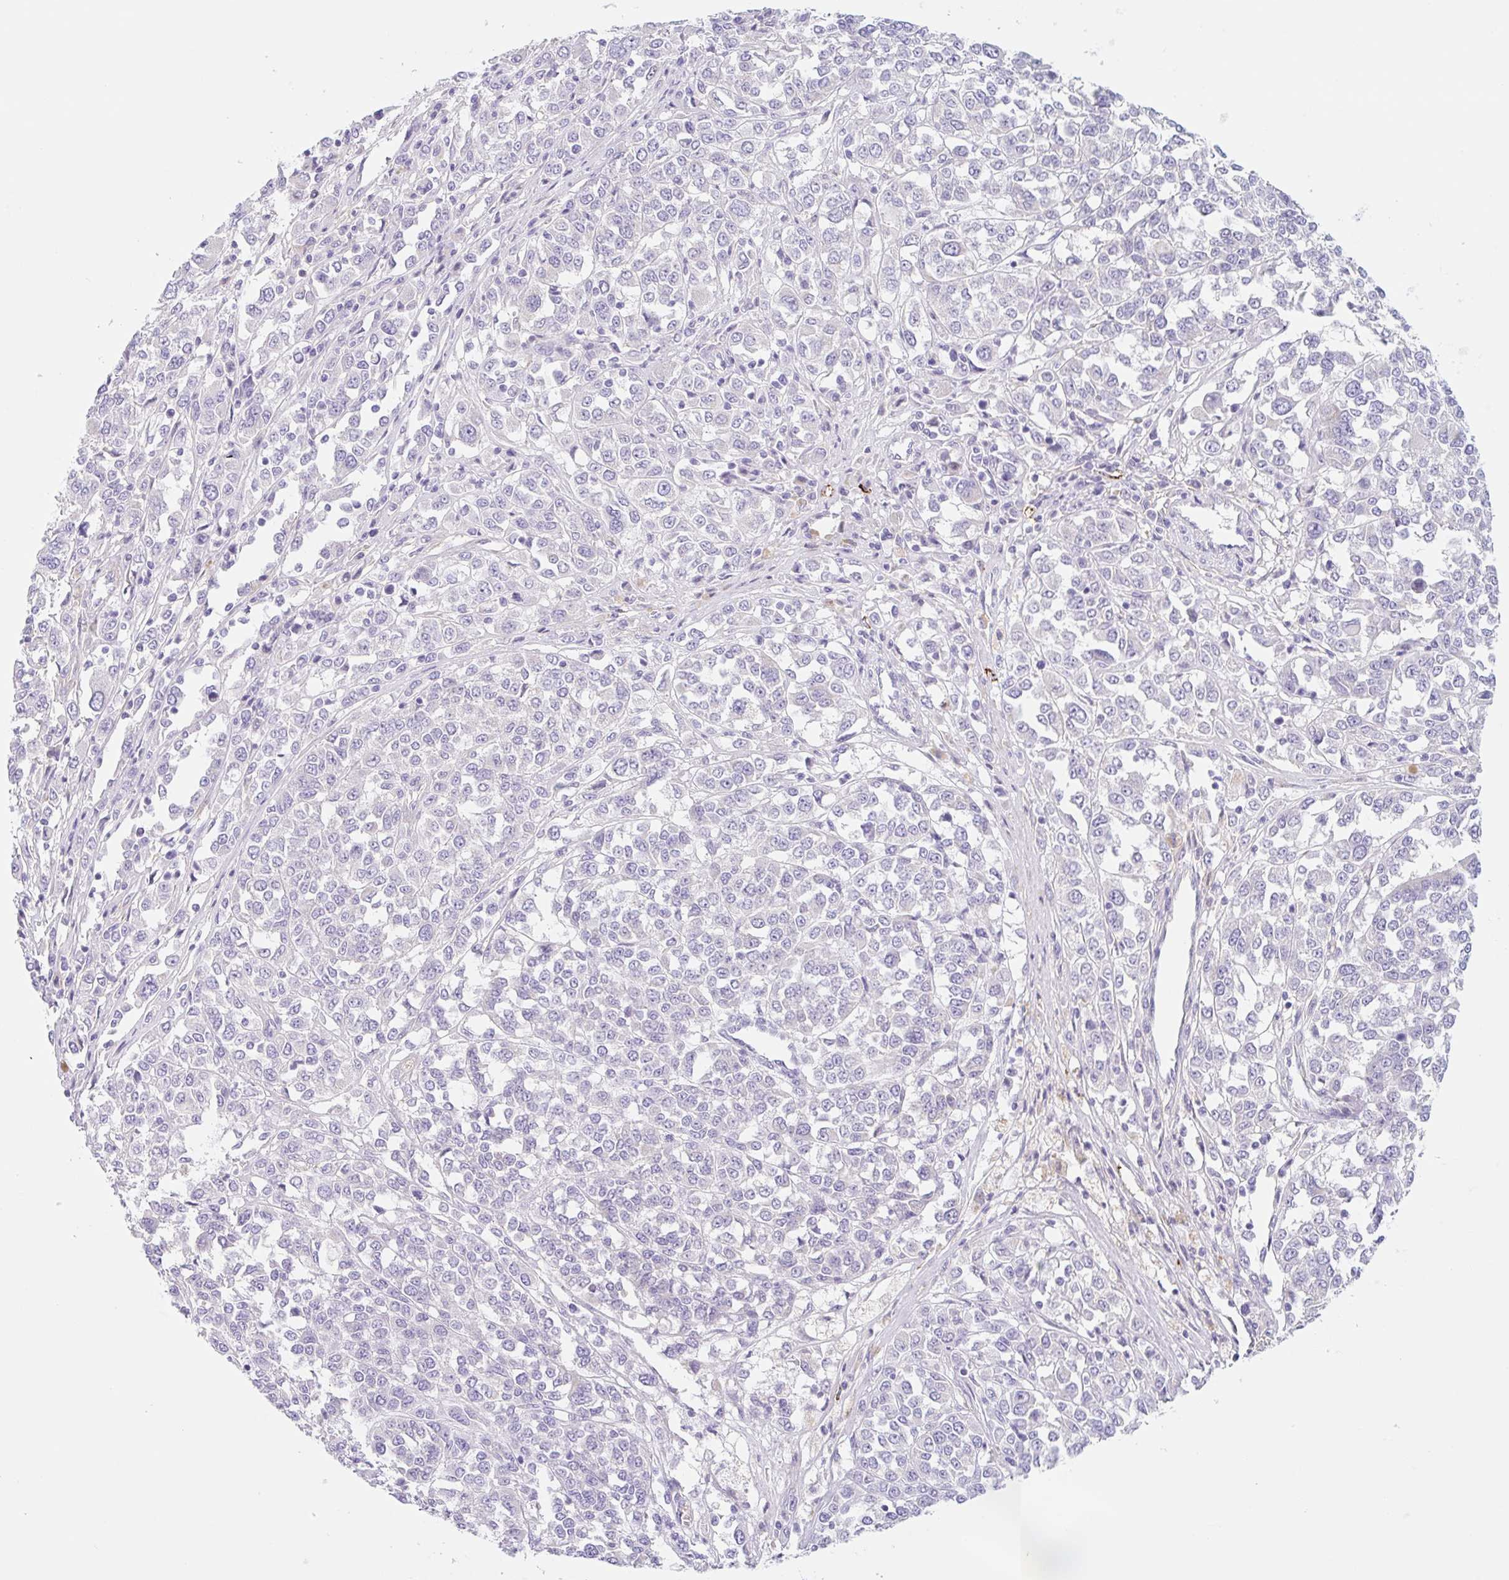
{"staining": {"intensity": "negative", "quantity": "none", "location": "none"}, "tissue": "melanoma", "cell_type": "Tumor cells", "image_type": "cancer", "snomed": [{"axis": "morphology", "description": "Malignant melanoma, Metastatic site"}, {"axis": "topography", "description": "Lymph node"}], "caption": "Immunohistochemistry (IHC) image of neoplastic tissue: human melanoma stained with DAB demonstrates no significant protein positivity in tumor cells. The staining is performed using DAB (3,3'-diaminobenzidine) brown chromogen with nuclei counter-stained in using hematoxylin.", "gene": "LYVE1", "patient": {"sex": "male", "age": 44}}